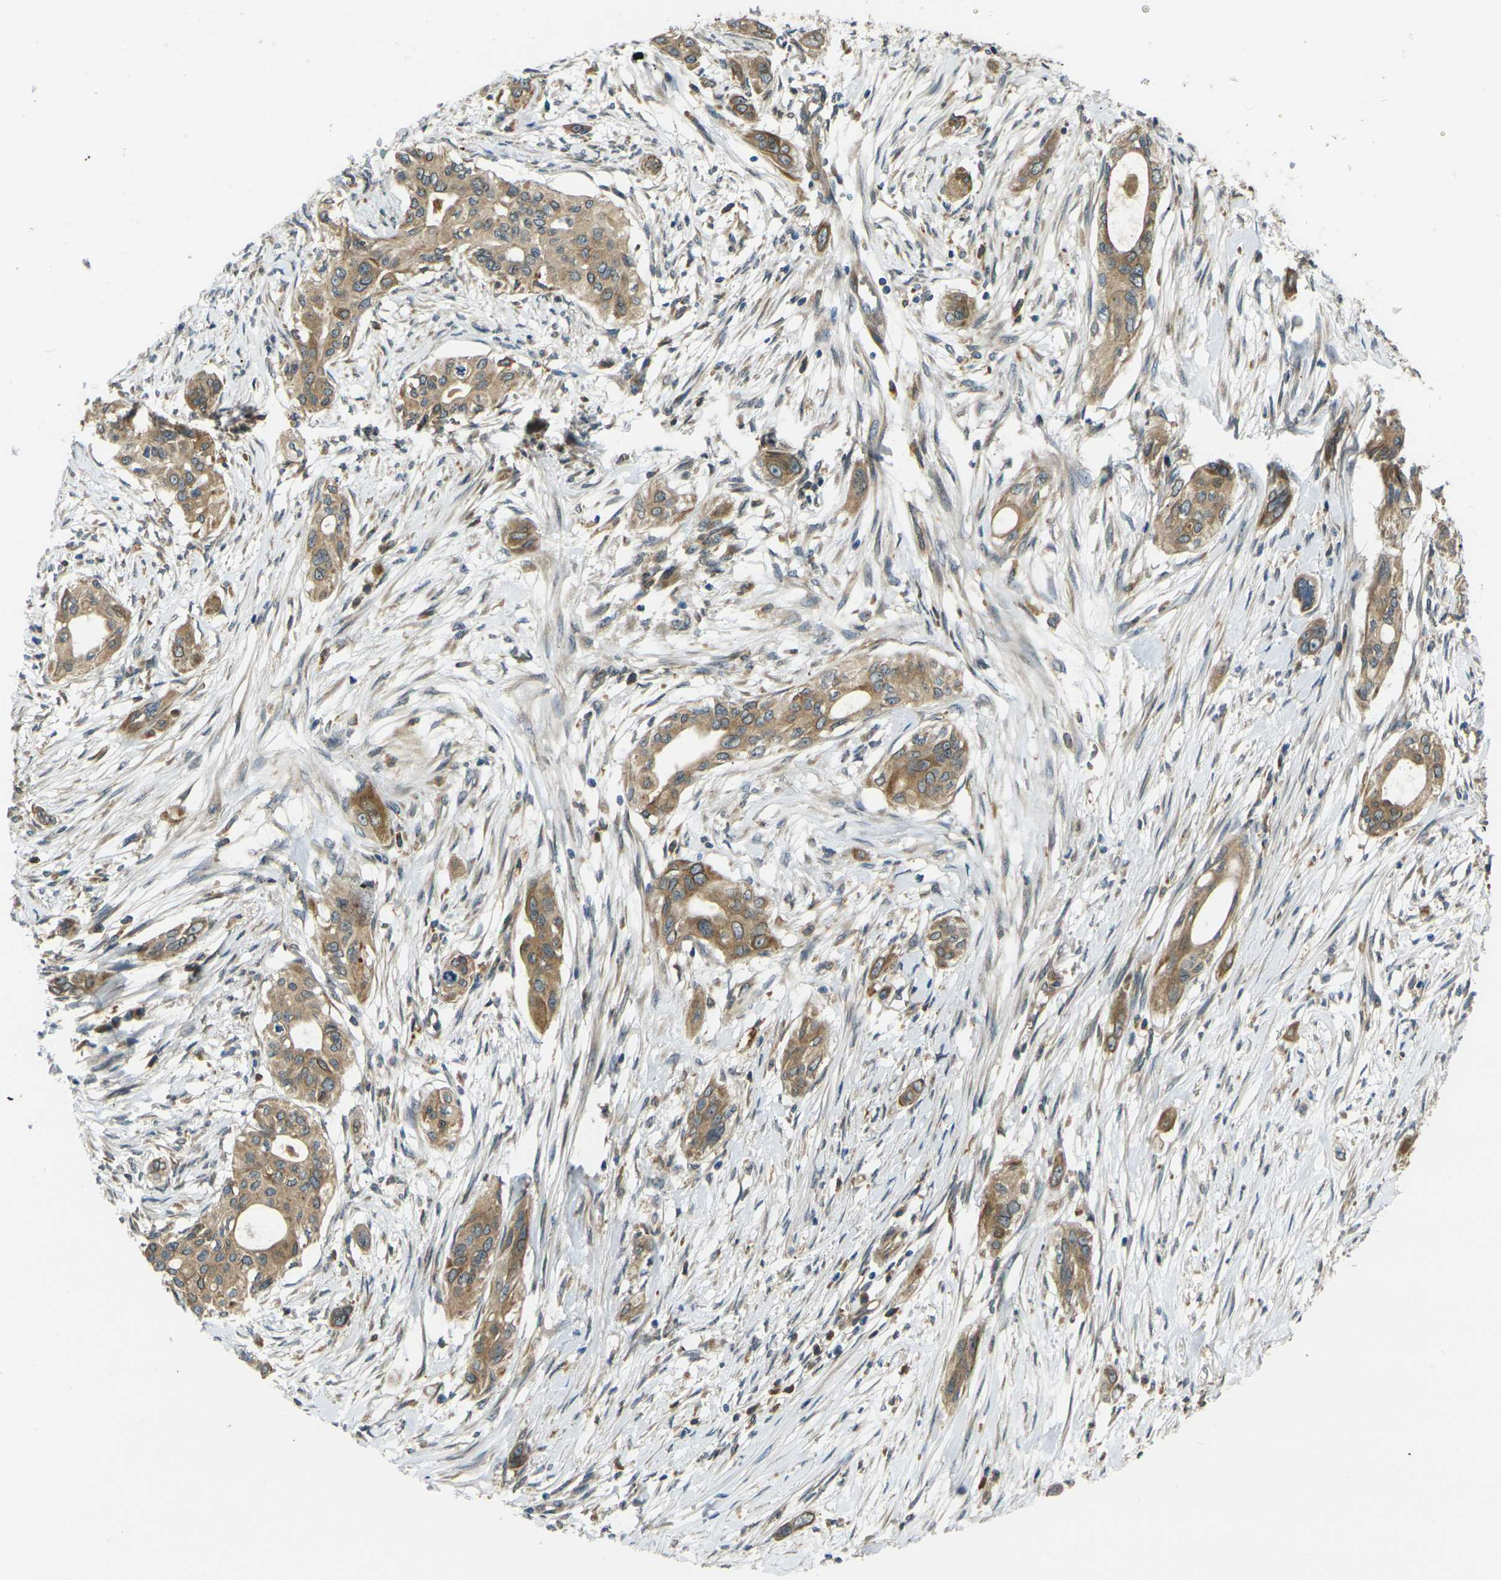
{"staining": {"intensity": "moderate", "quantity": ">75%", "location": "cytoplasmic/membranous"}, "tissue": "pancreatic cancer", "cell_type": "Tumor cells", "image_type": "cancer", "snomed": [{"axis": "morphology", "description": "Adenocarcinoma, NOS"}, {"axis": "topography", "description": "Pancreas"}], "caption": "Tumor cells exhibit medium levels of moderate cytoplasmic/membranous positivity in about >75% of cells in human pancreatic cancer (adenocarcinoma).", "gene": "FZD1", "patient": {"sex": "female", "age": 60}}